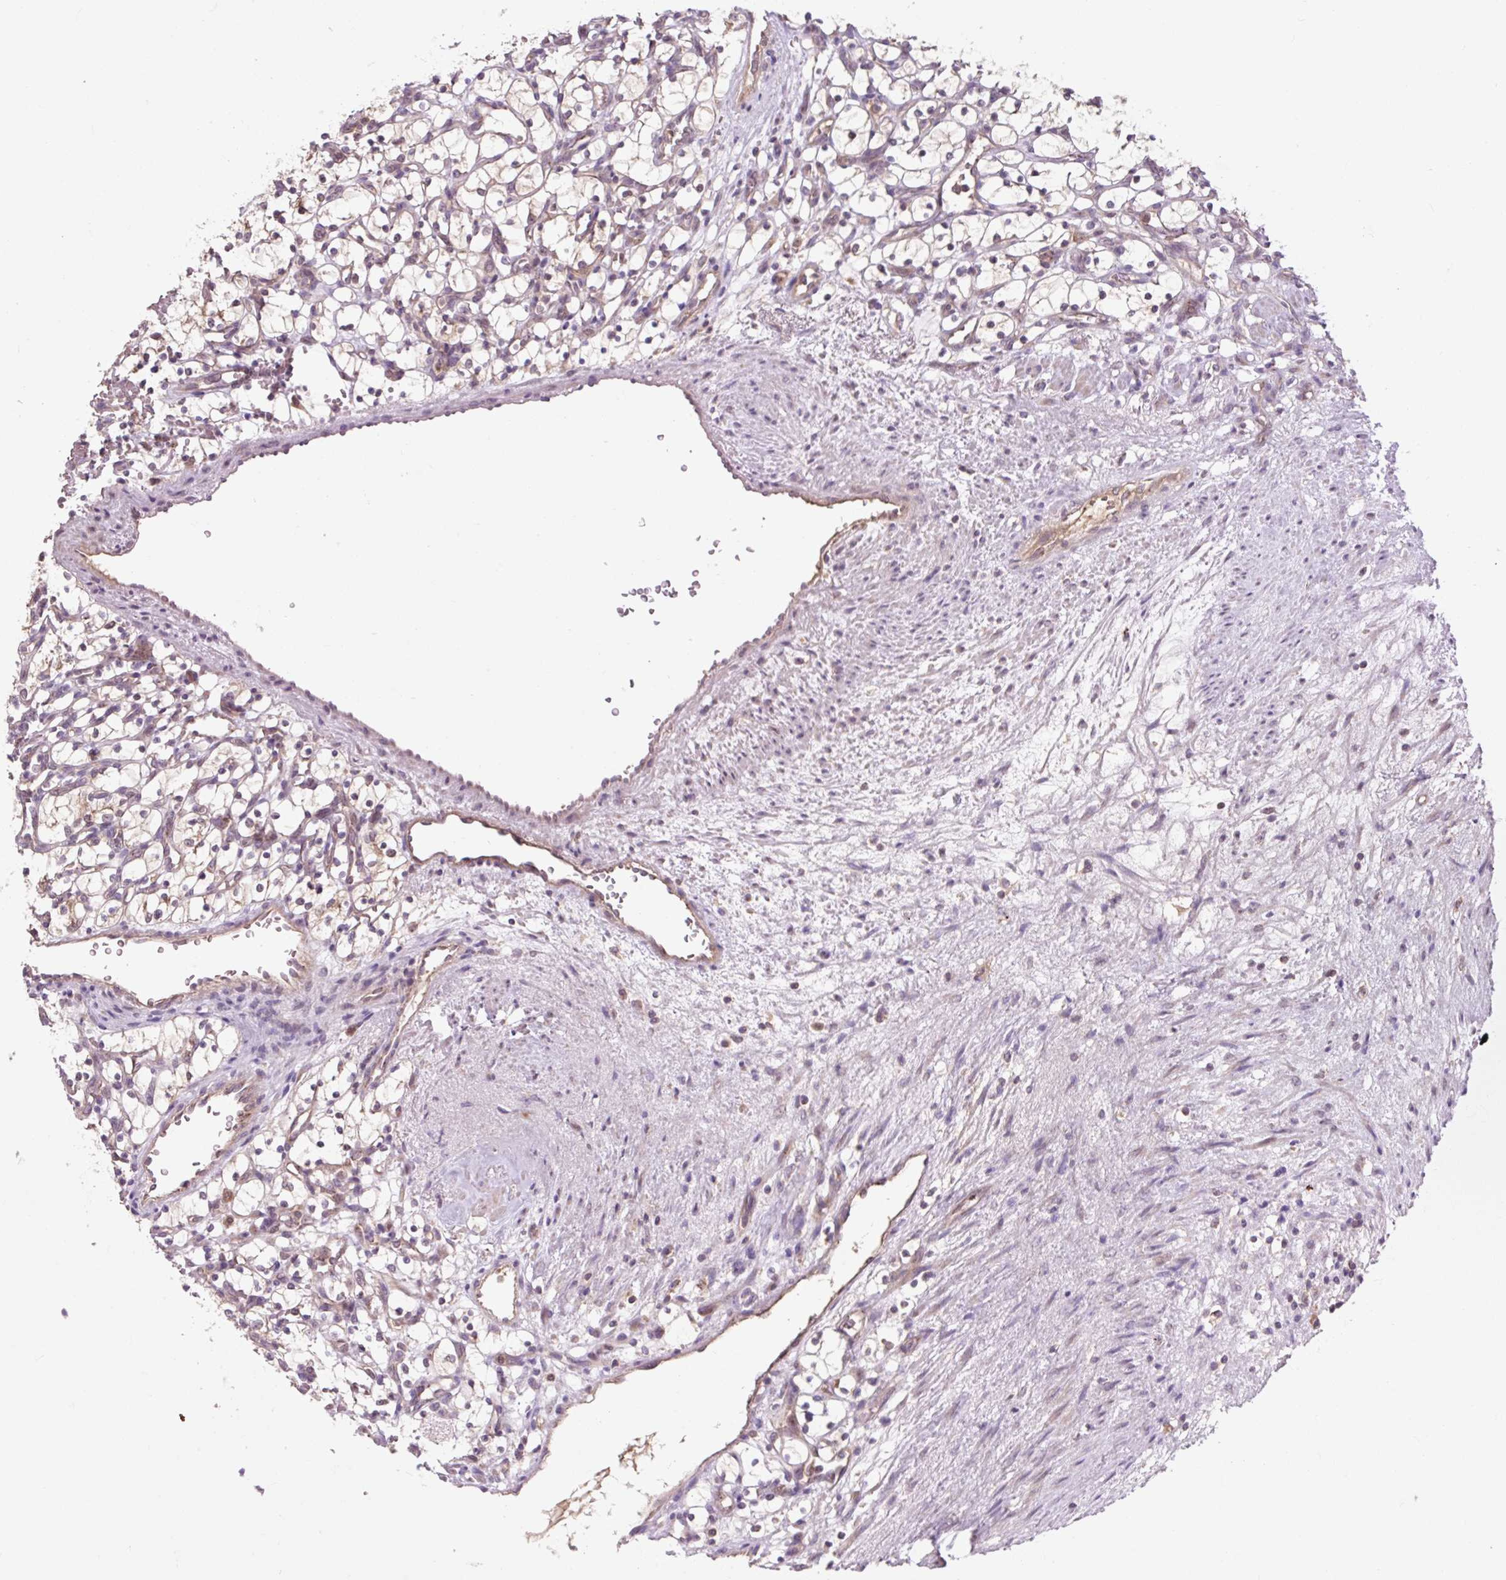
{"staining": {"intensity": "weak", "quantity": "<25%", "location": "cytoplasmic/membranous"}, "tissue": "renal cancer", "cell_type": "Tumor cells", "image_type": "cancer", "snomed": [{"axis": "morphology", "description": "Adenocarcinoma, NOS"}, {"axis": "topography", "description": "Kidney"}], "caption": "Image shows no protein expression in tumor cells of adenocarcinoma (renal) tissue.", "gene": "MMS19", "patient": {"sex": "female", "age": 69}}